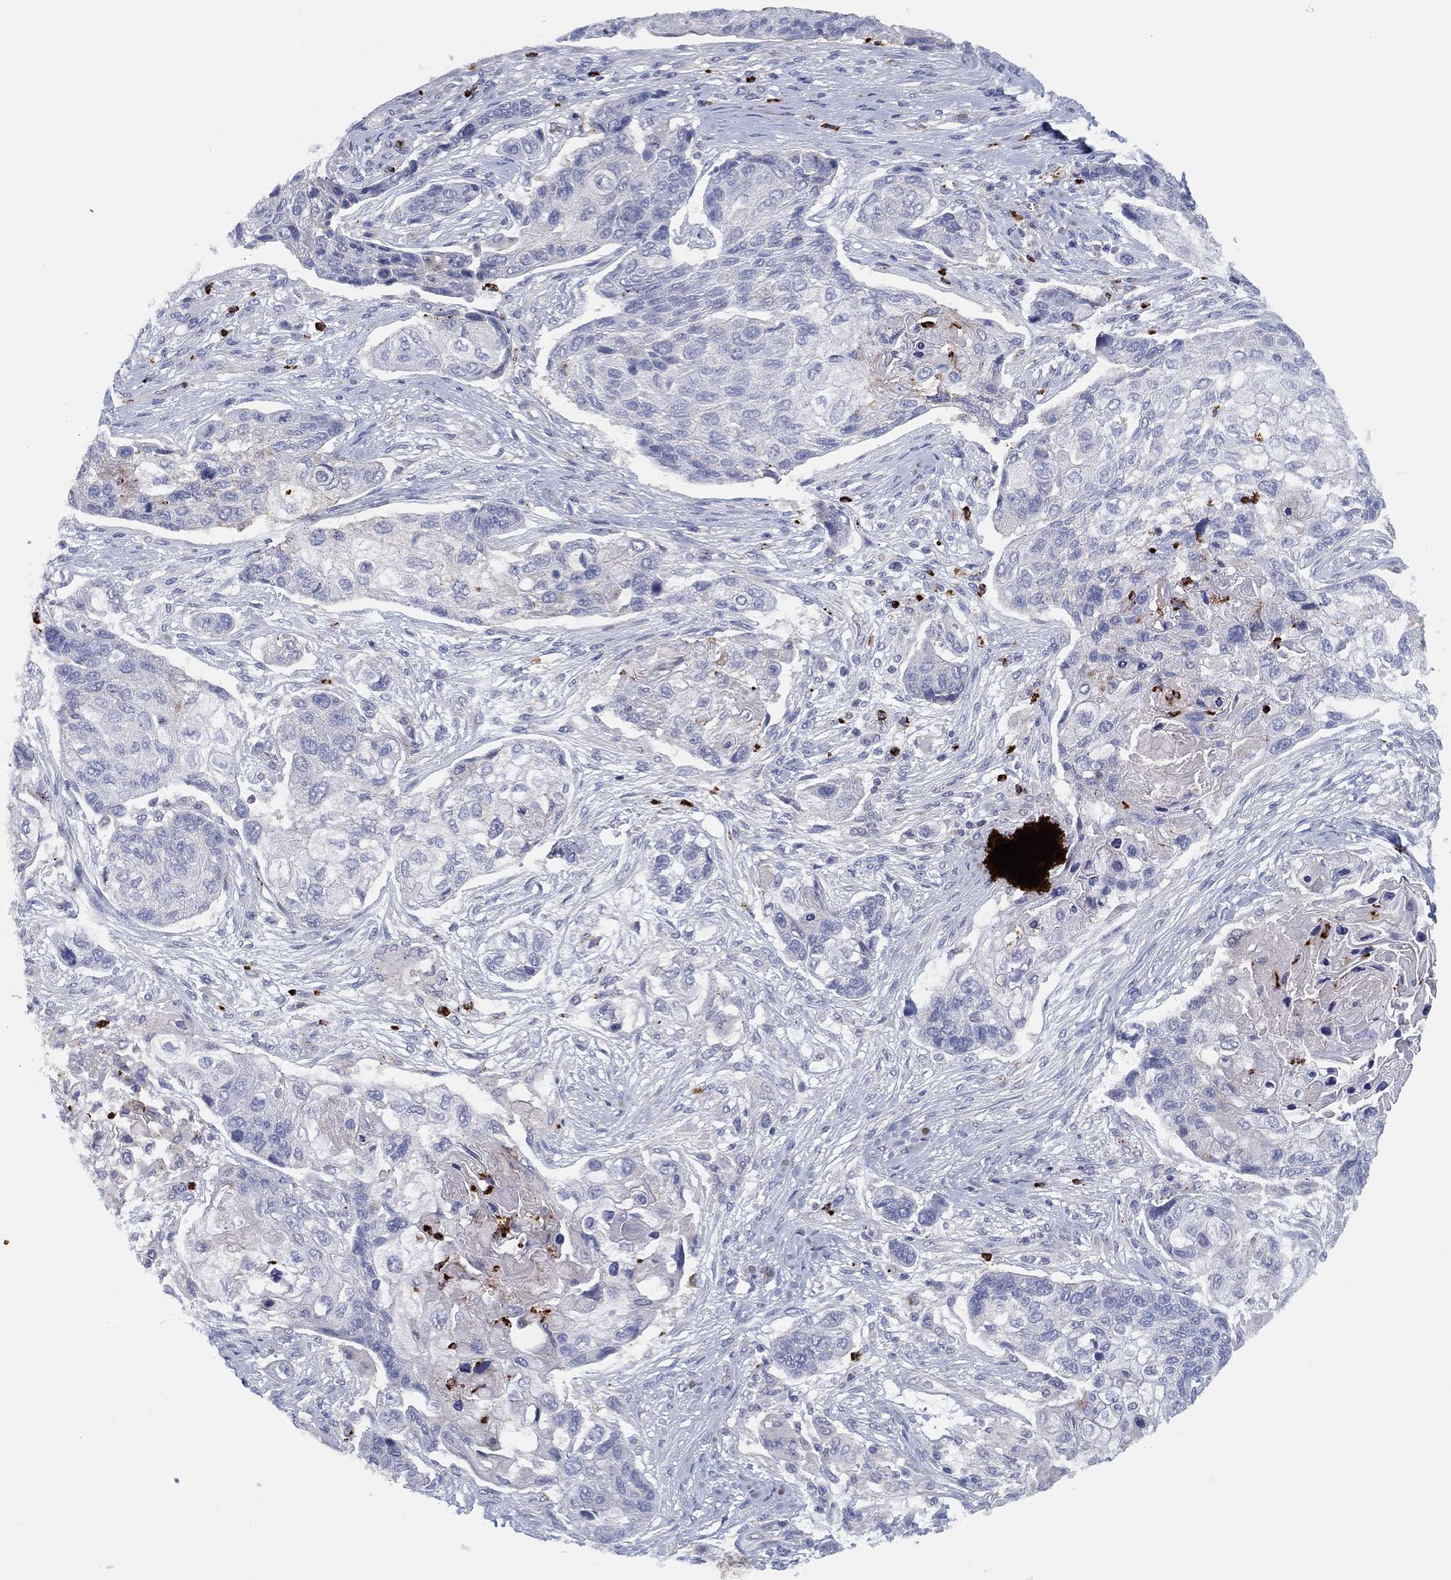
{"staining": {"intensity": "negative", "quantity": "none", "location": "none"}, "tissue": "lung cancer", "cell_type": "Tumor cells", "image_type": "cancer", "snomed": [{"axis": "morphology", "description": "Squamous cell carcinoma, NOS"}, {"axis": "topography", "description": "Lung"}], "caption": "An immunohistochemistry histopathology image of lung squamous cell carcinoma is shown. There is no staining in tumor cells of lung squamous cell carcinoma.", "gene": "PLAC8", "patient": {"sex": "male", "age": 69}}